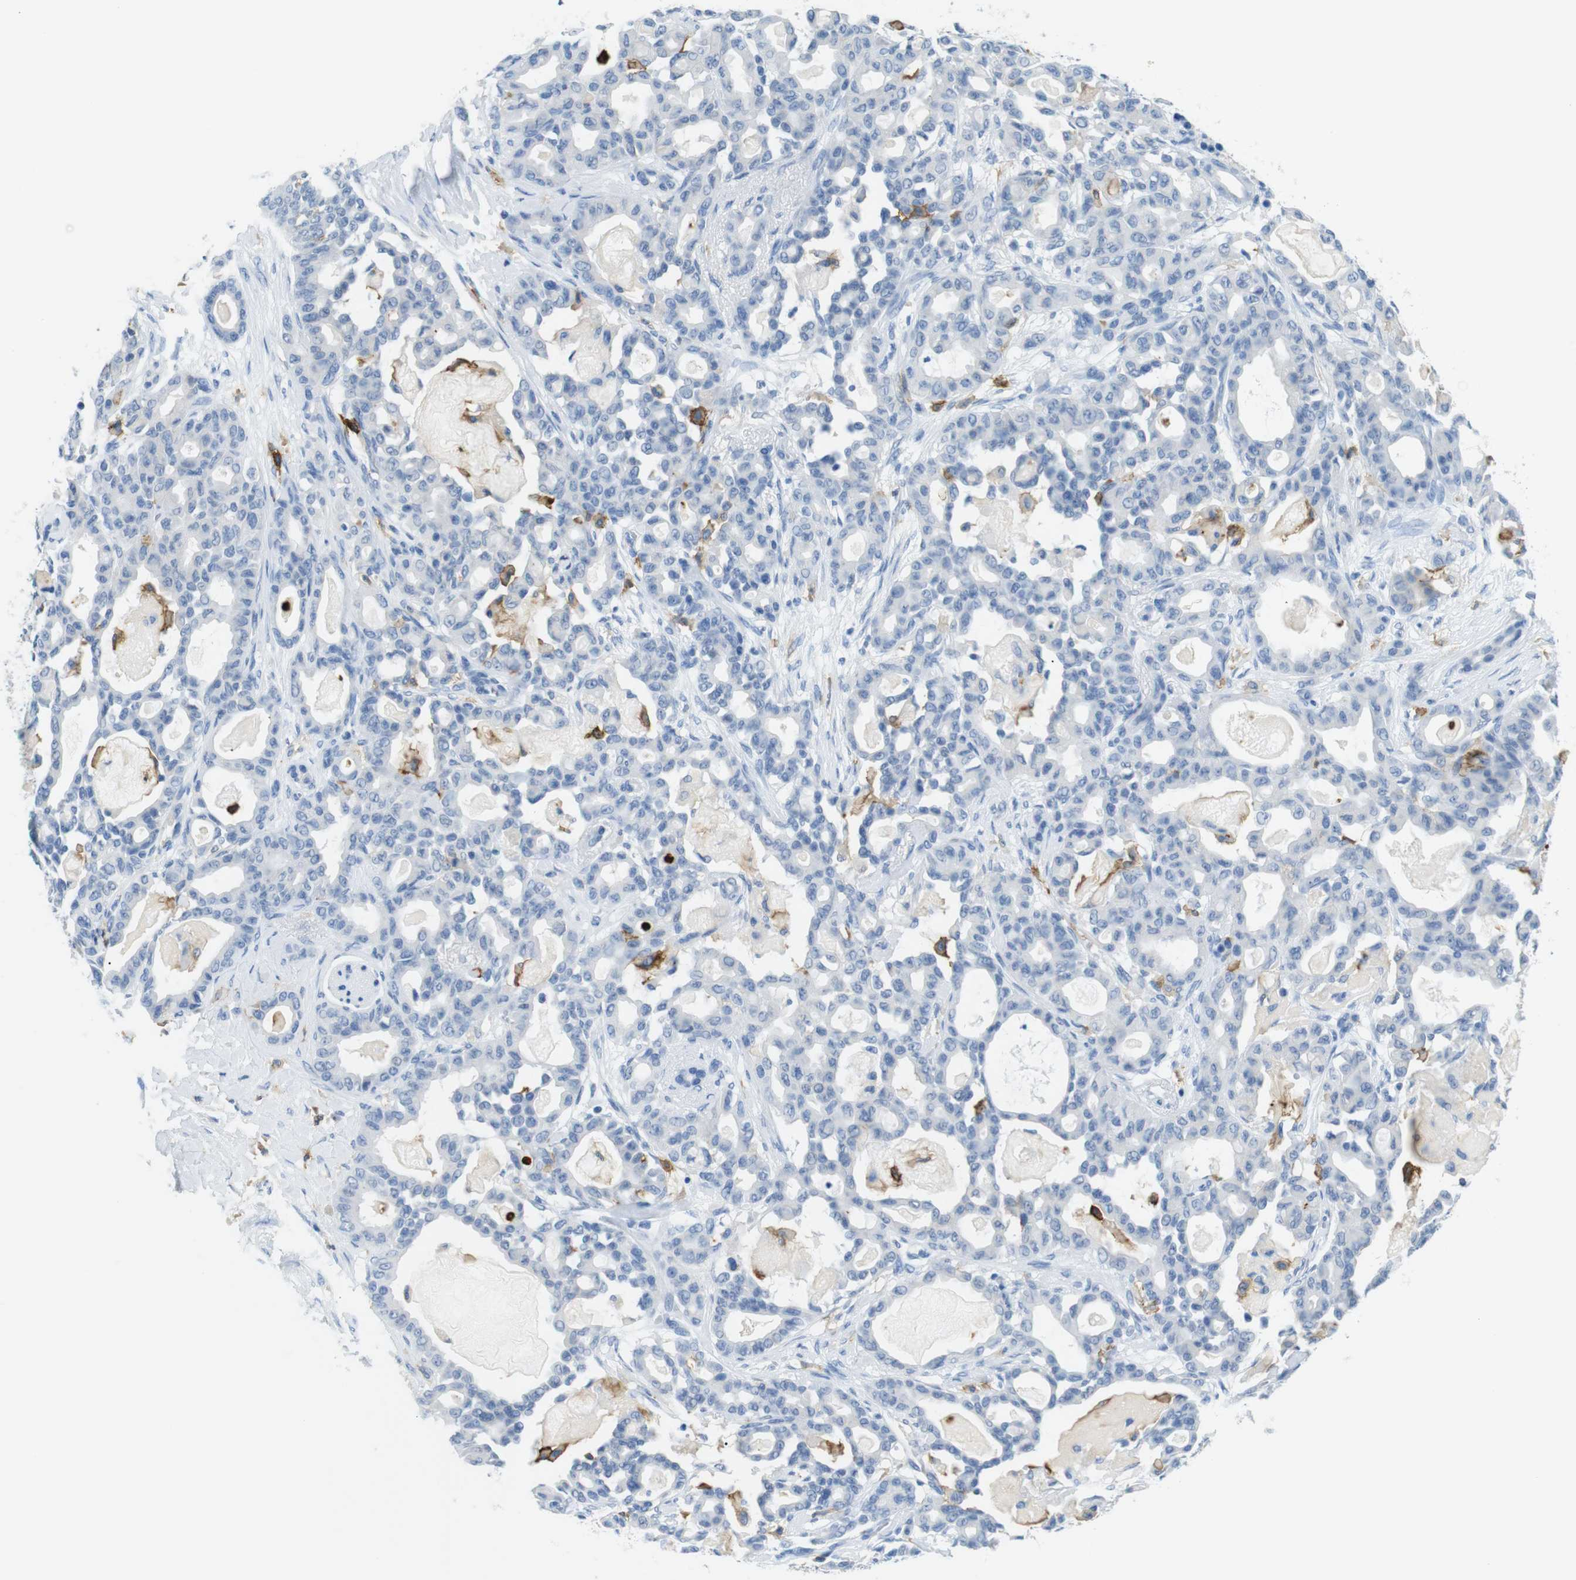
{"staining": {"intensity": "negative", "quantity": "none", "location": "none"}, "tissue": "pancreatic cancer", "cell_type": "Tumor cells", "image_type": "cancer", "snomed": [{"axis": "morphology", "description": "Adenocarcinoma, NOS"}, {"axis": "topography", "description": "Pancreas"}], "caption": "This is an immunohistochemistry (IHC) micrograph of human pancreatic adenocarcinoma. There is no staining in tumor cells.", "gene": "MCEMP1", "patient": {"sex": "male", "age": 63}}